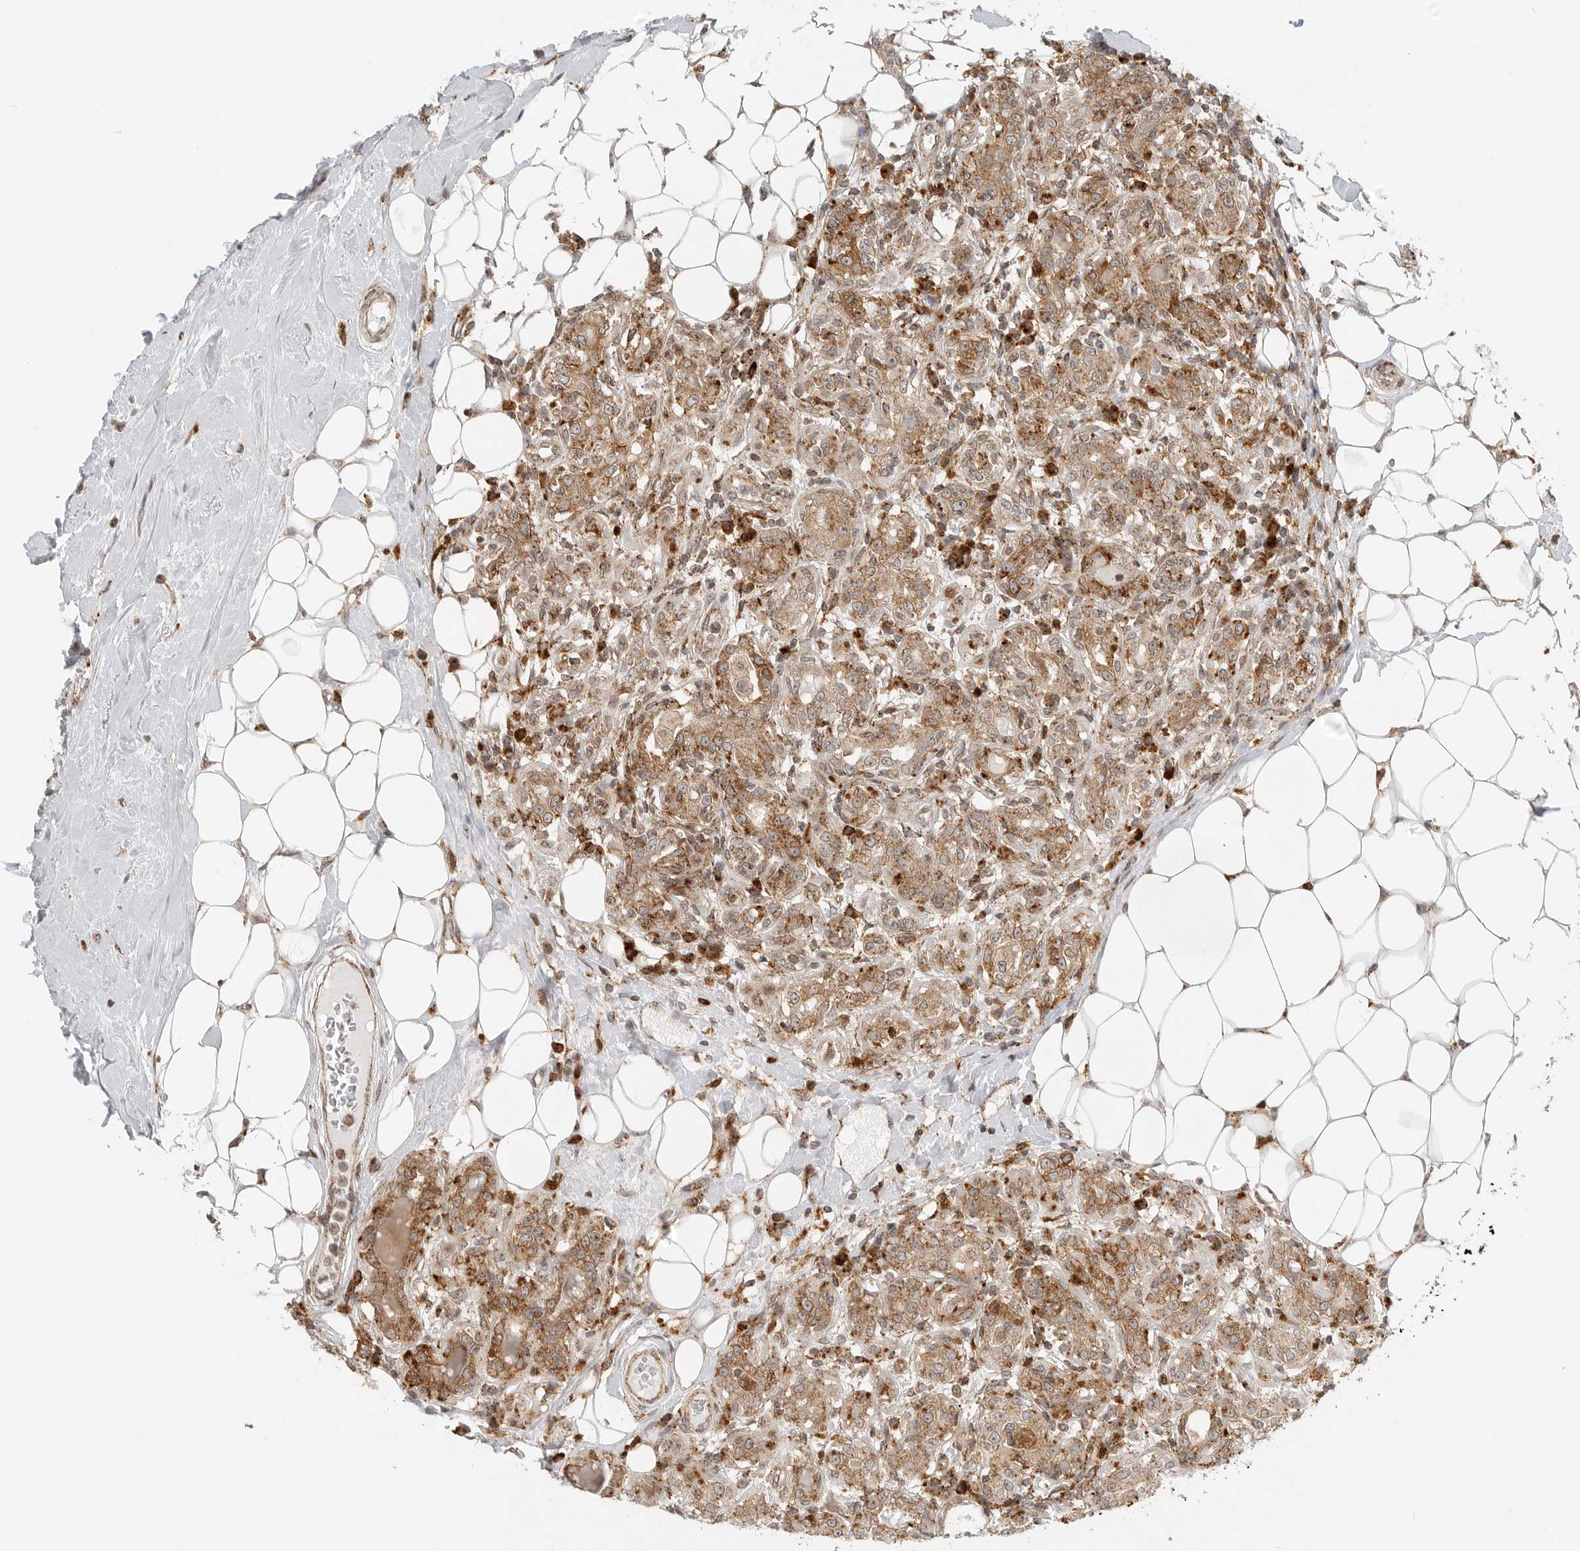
{"staining": {"intensity": "moderate", "quantity": ">75%", "location": "cytoplasmic/membranous"}, "tissue": "breast cancer", "cell_type": "Tumor cells", "image_type": "cancer", "snomed": [{"axis": "morphology", "description": "Duct carcinoma"}, {"axis": "topography", "description": "Breast"}], "caption": "Human invasive ductal carcinoma (breast) stained with a protein marker displays moderate staining in tumor cells.", "gene": "IDUA", "patient": {"sex": "female", "age": 27}}